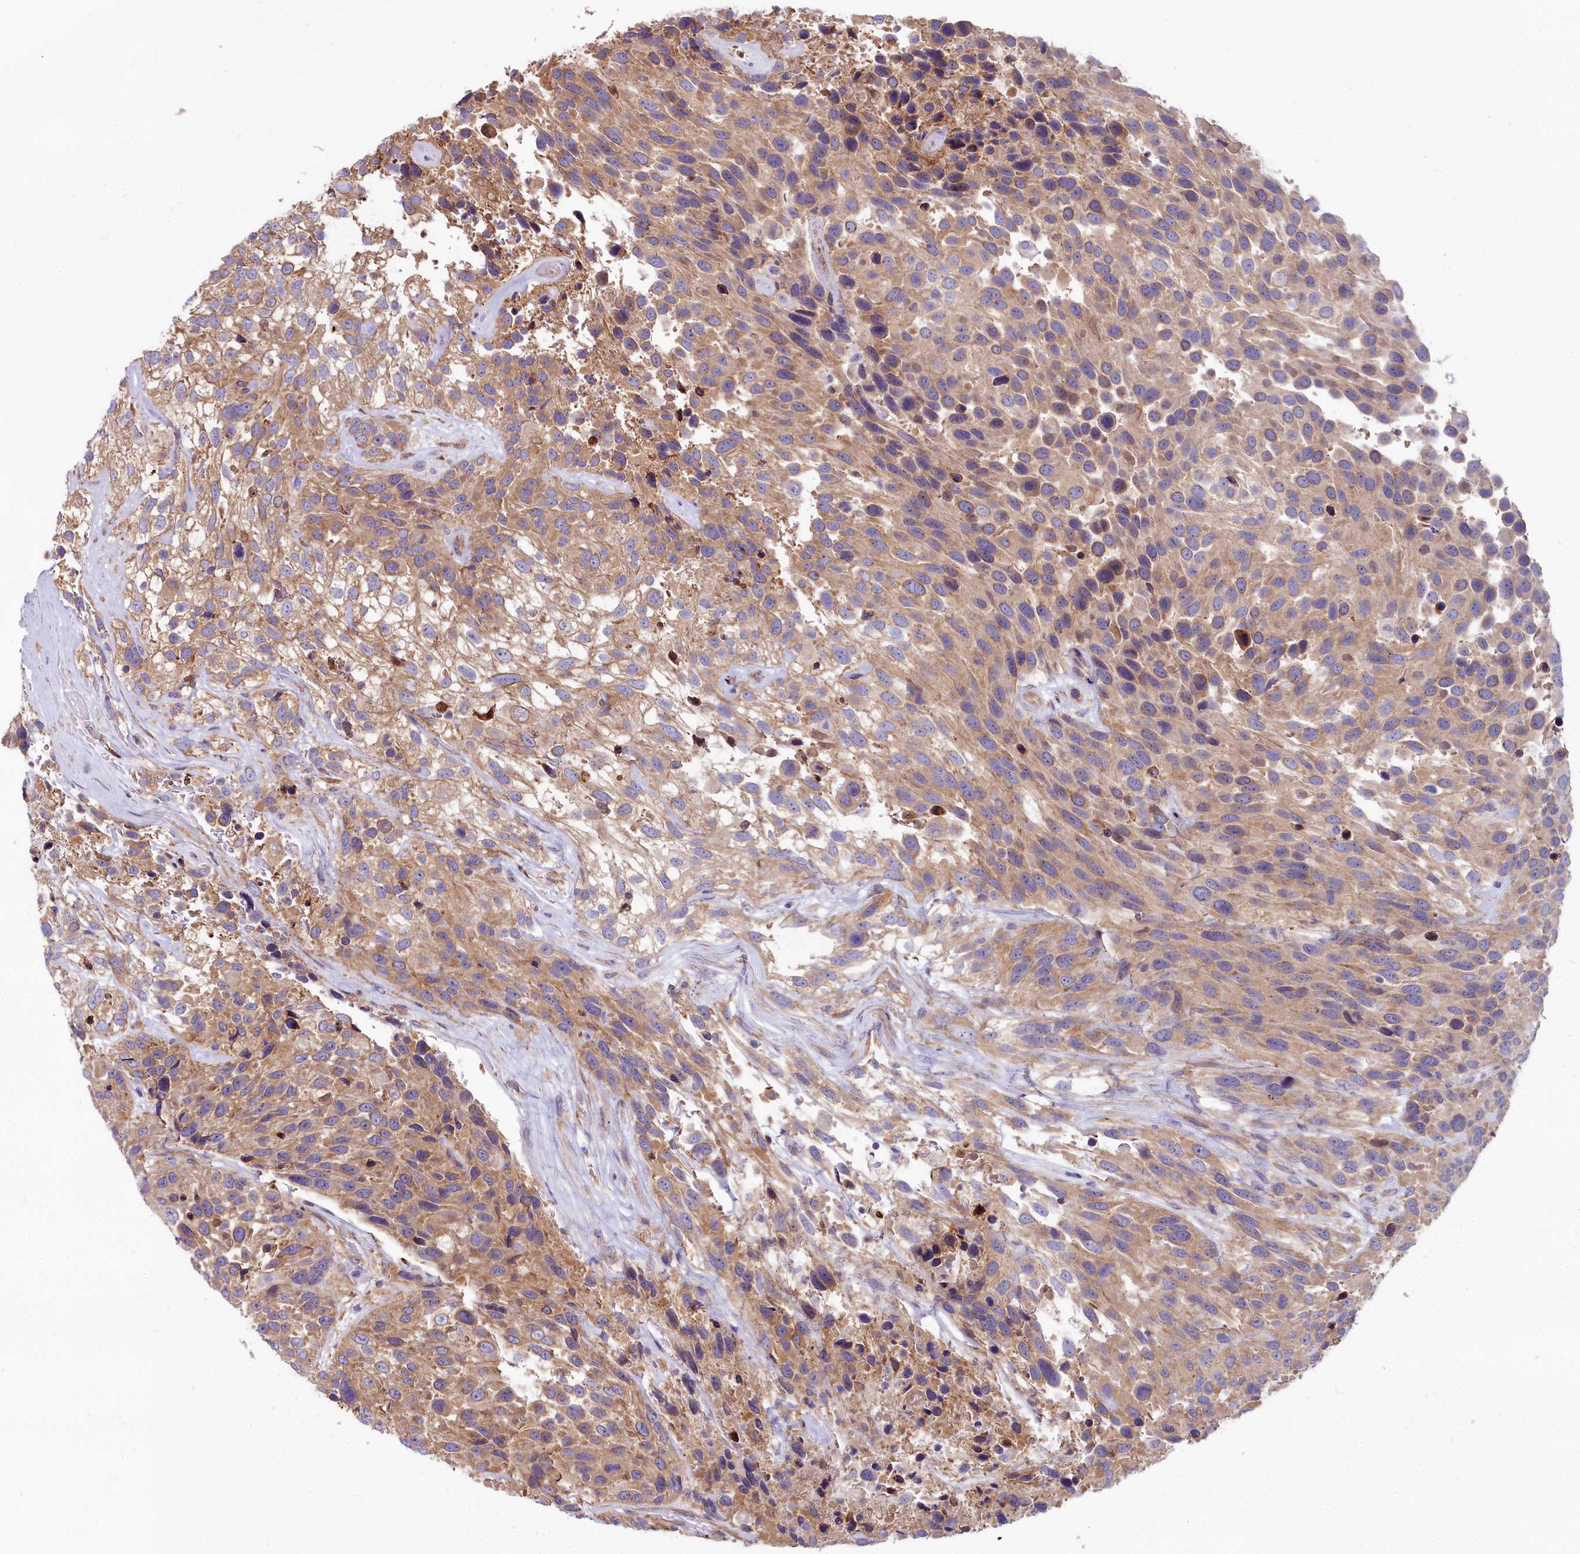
{"staining": {"intensity": "moderate", "quantity": ">75%", "location": "cytoplasmic/membranous"}, "tissue": "urothelial cancer", "cell_type": "Tumor cells", "image_type": "cancer", "snomed": [{"axis": "morphology", "description": "Urothelial carcinoma, High grade"}, {"axis": "topography", "description": "Urinary bladder"}], "caption": "Brown immunohistochemical staining in urothelial cancer exhibits moderate cytoplasmic/membranous staining in about >75% of tumor cells. (DAB (3,3'-diaminobenzidine) IHC with brightfield microscopy, high magnification).", "gene": "HLA-DOA", "patient": {"sex": "female", "age": 70}}